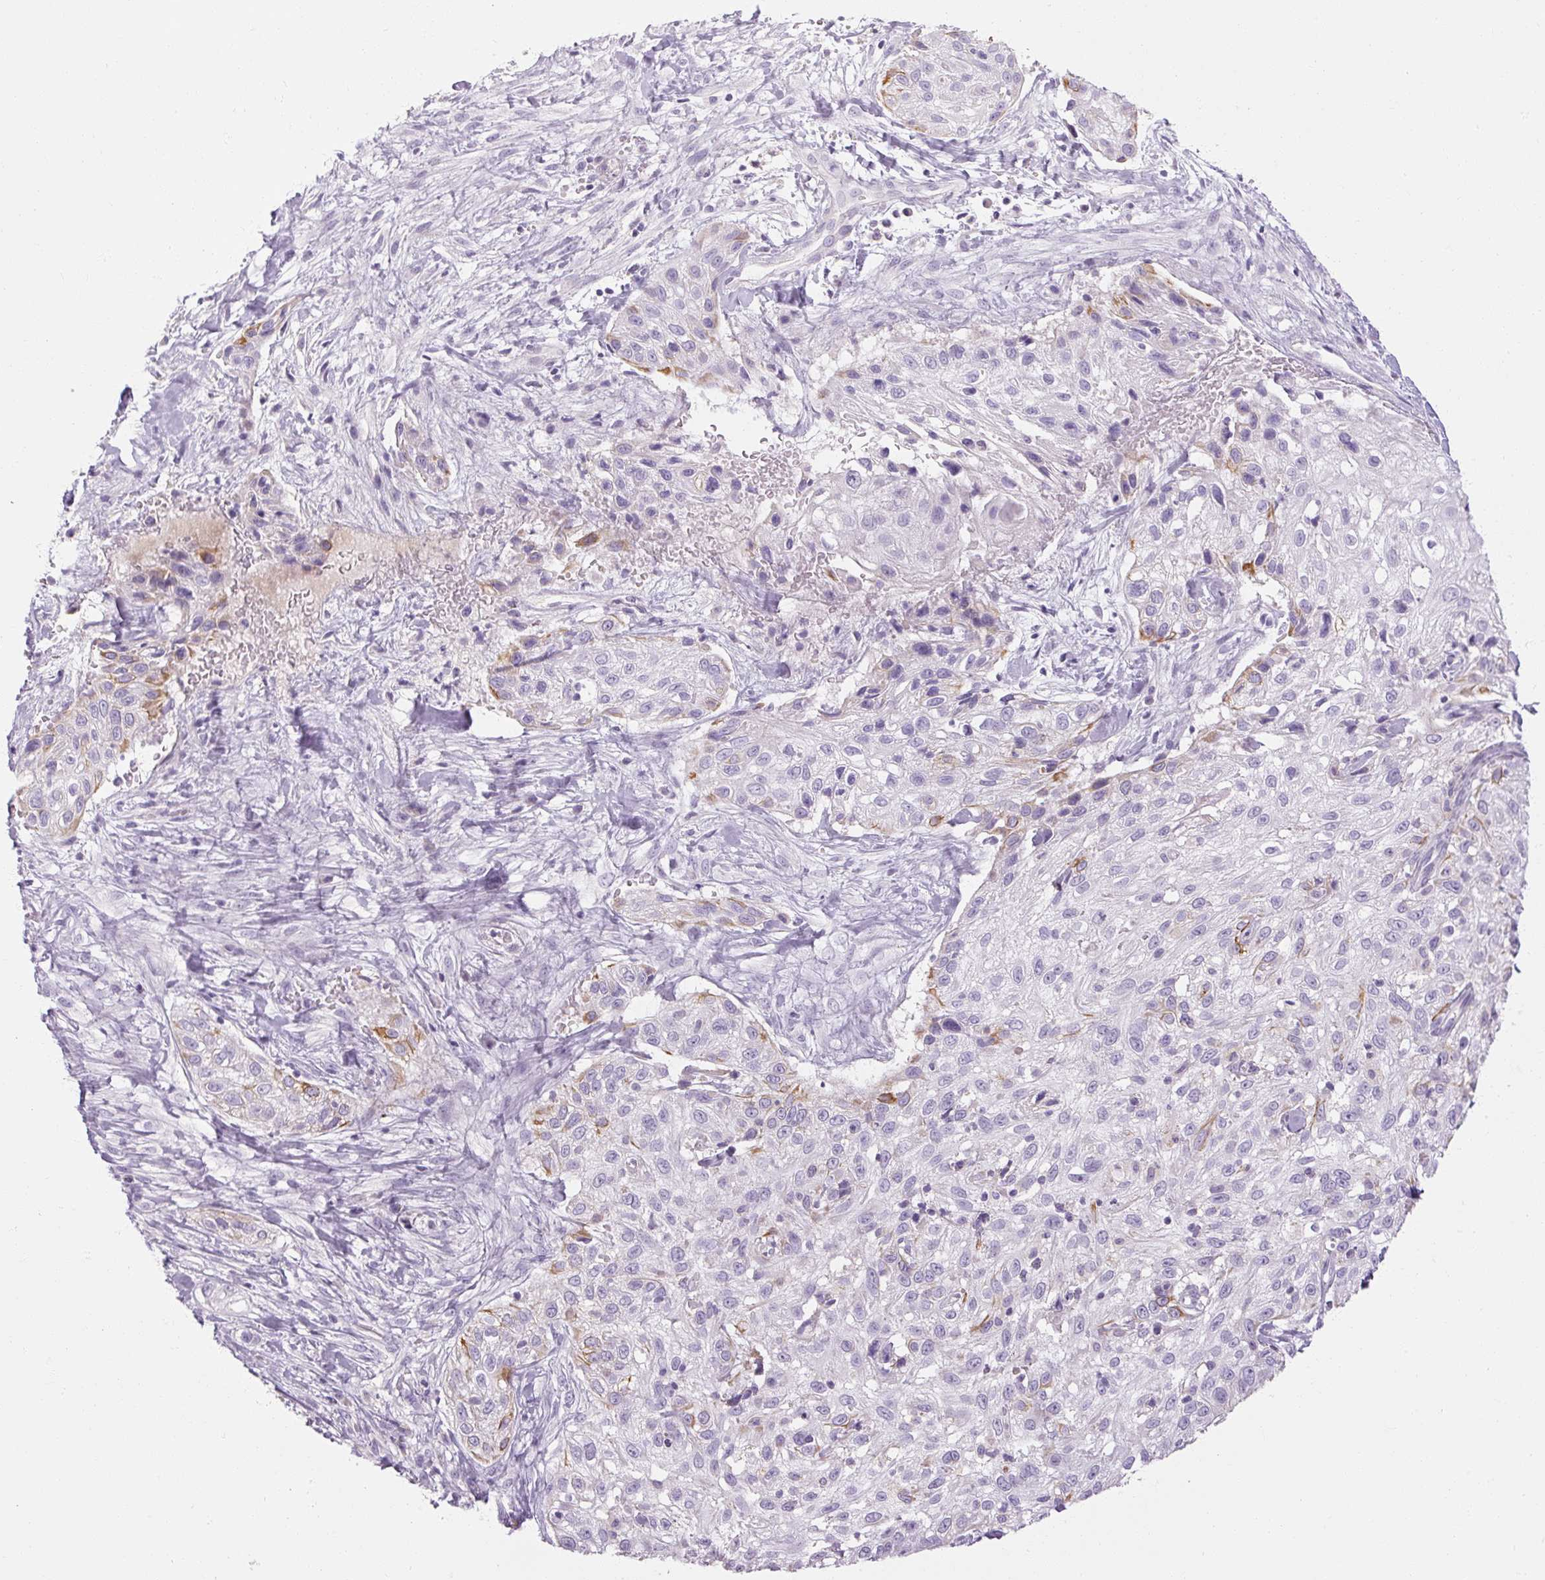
{"staining": {"intensity": "moderate", "quantity": "<25%", "location": "cytoplasmic/membranous"}, "tissue": "skin cancer", "cell_type": "Tumor cells", "image_type": "cancer", "snomed": [{"axis": "morphology", "description": "Squamous cell carcinoma, NOS"}, {"axis": "topography", "description": "Skin"}], "caption": "Protein staining of skin squamous cell carcinoma tissue displays moderate cytoplasmic/membranous positivity in approximately <25% of tumor cells. (brown staining indicates protein expression, while blue staining denotes nuclei).", "gene": "NFE2L3", "patient": {"sex": "male", "age": 82}}